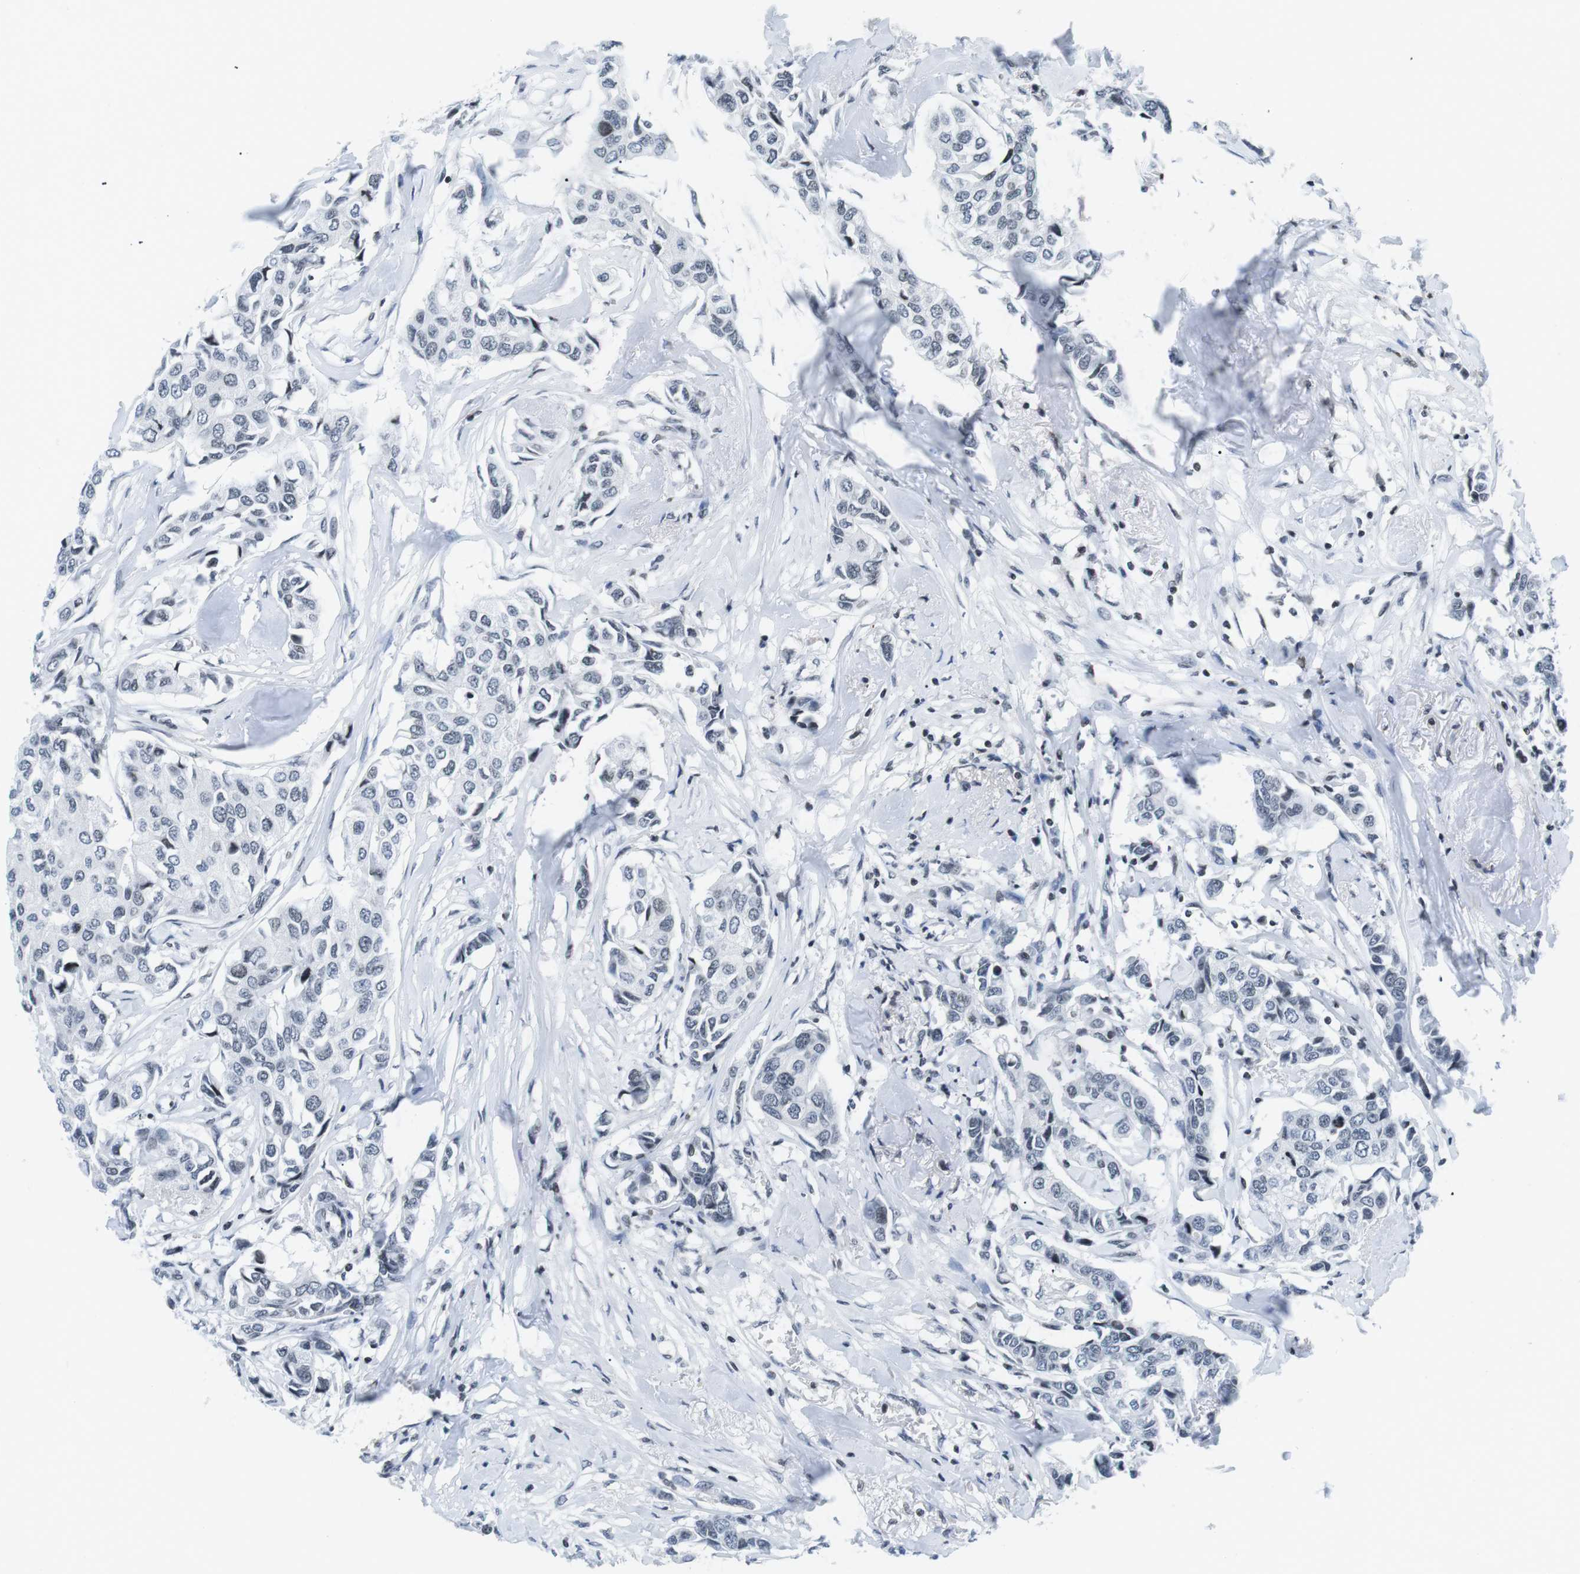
{"staining": {"intensity": "negative", "quantity": "none", "location": "none"}, "tissue": "breast cancer", "cell_type": "Tumor cells", "image_type": "cancer", "snomed": [{"axis": "morphology", "description": "Duct carcinoma"}, {"axis": "topography", "description": "Breast"}], "caption": "The image displays no staining of tumor cells in breast intraductal carcinoma.", "gene": "E2F2", "patient": {"sex": "female", "age": 80}}